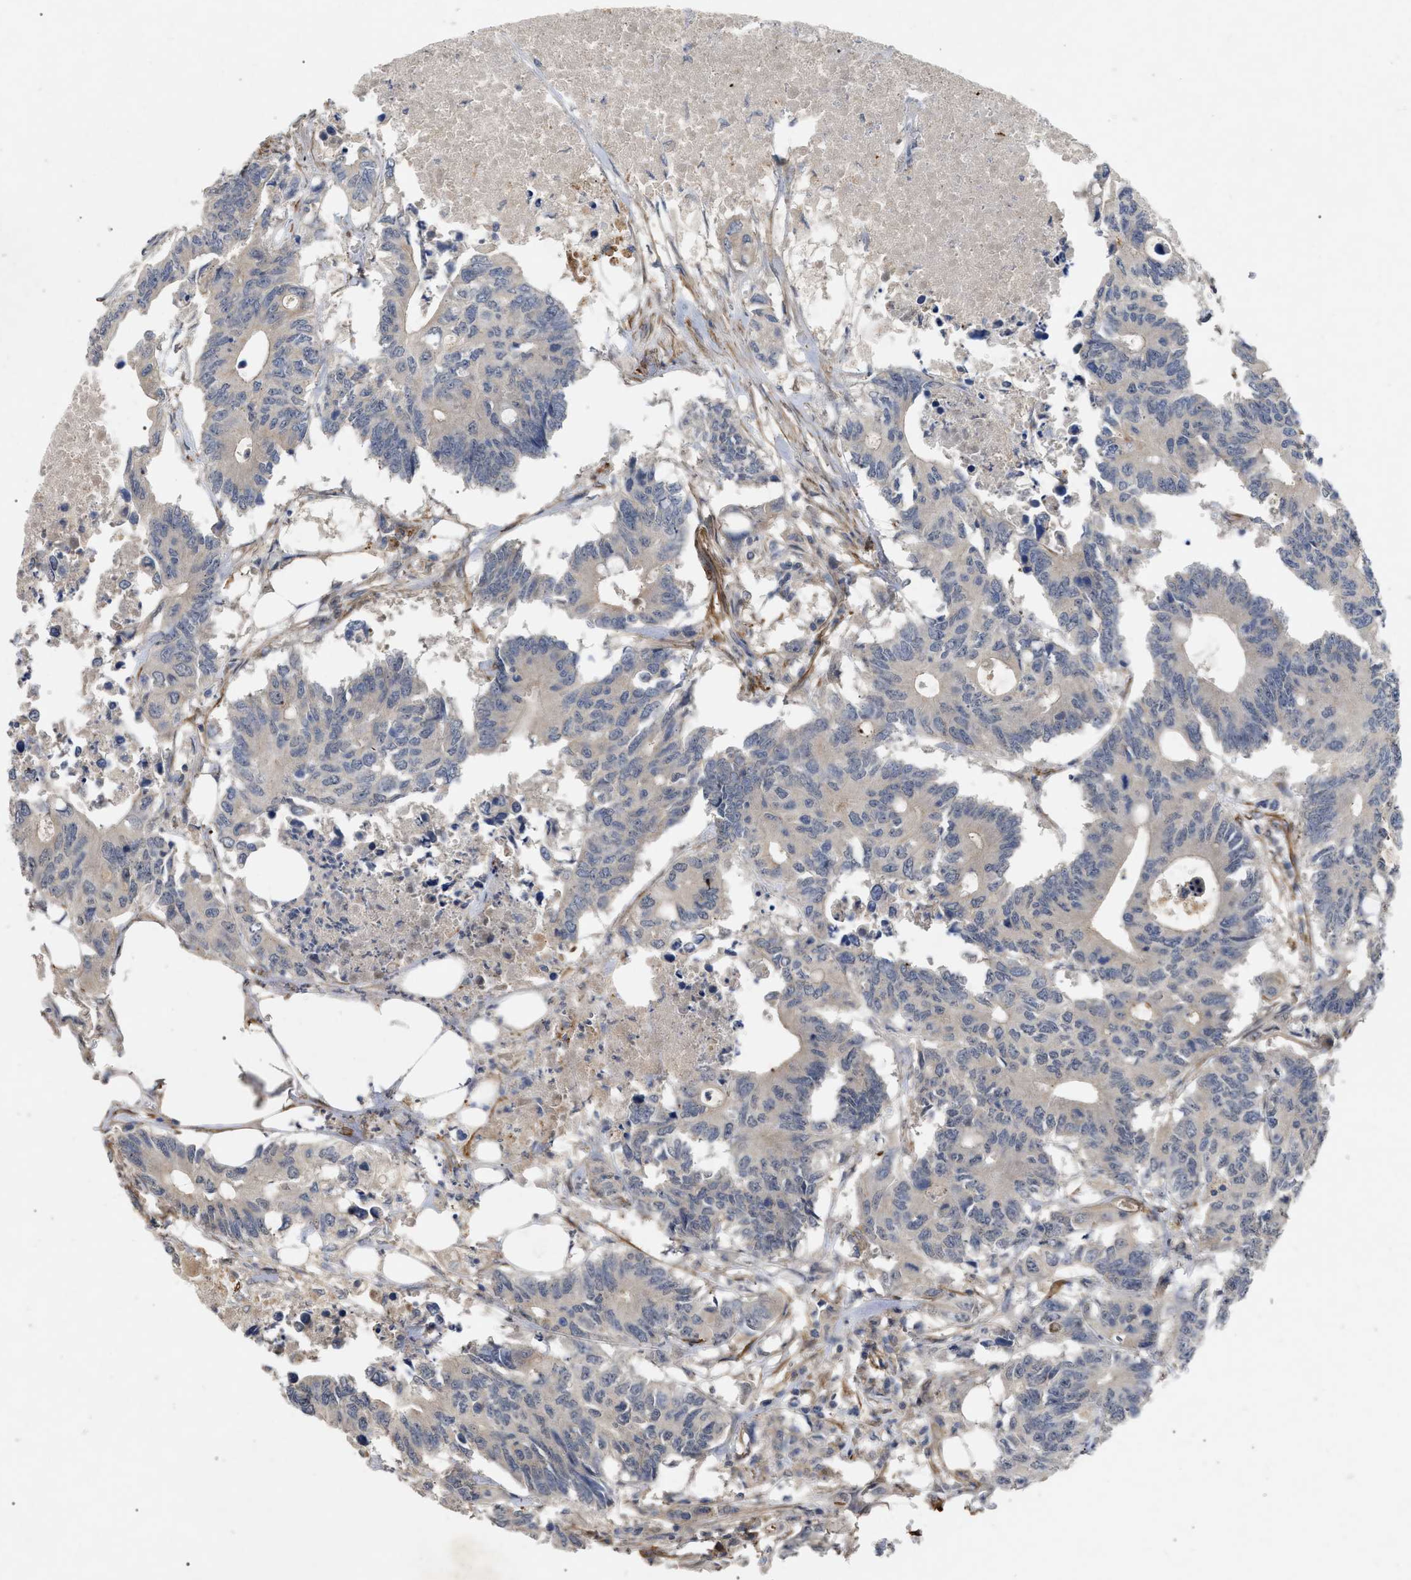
{"staining": {"intensity": "weak", "quantity": "<25%", "location": "cytoplasmic/membranous"}, "tissue": "colorectal cancer", "cell_type": "Tumor cells", "image_type": "cancer", "snomed": [{"axis": "morphology", "description": "Adenocarcinoma, NOS"}, {"axis": "topography", "description": "Colon"}], "caption": "A histopathology image of adenocarcinoma (colorectal) stained for a protein demonstrates no brown staining in tumor cells. Nuclei are stained in blue.", "gene": "ST6GALNAC6", "patient": {"sex": "male", "age": 71}}